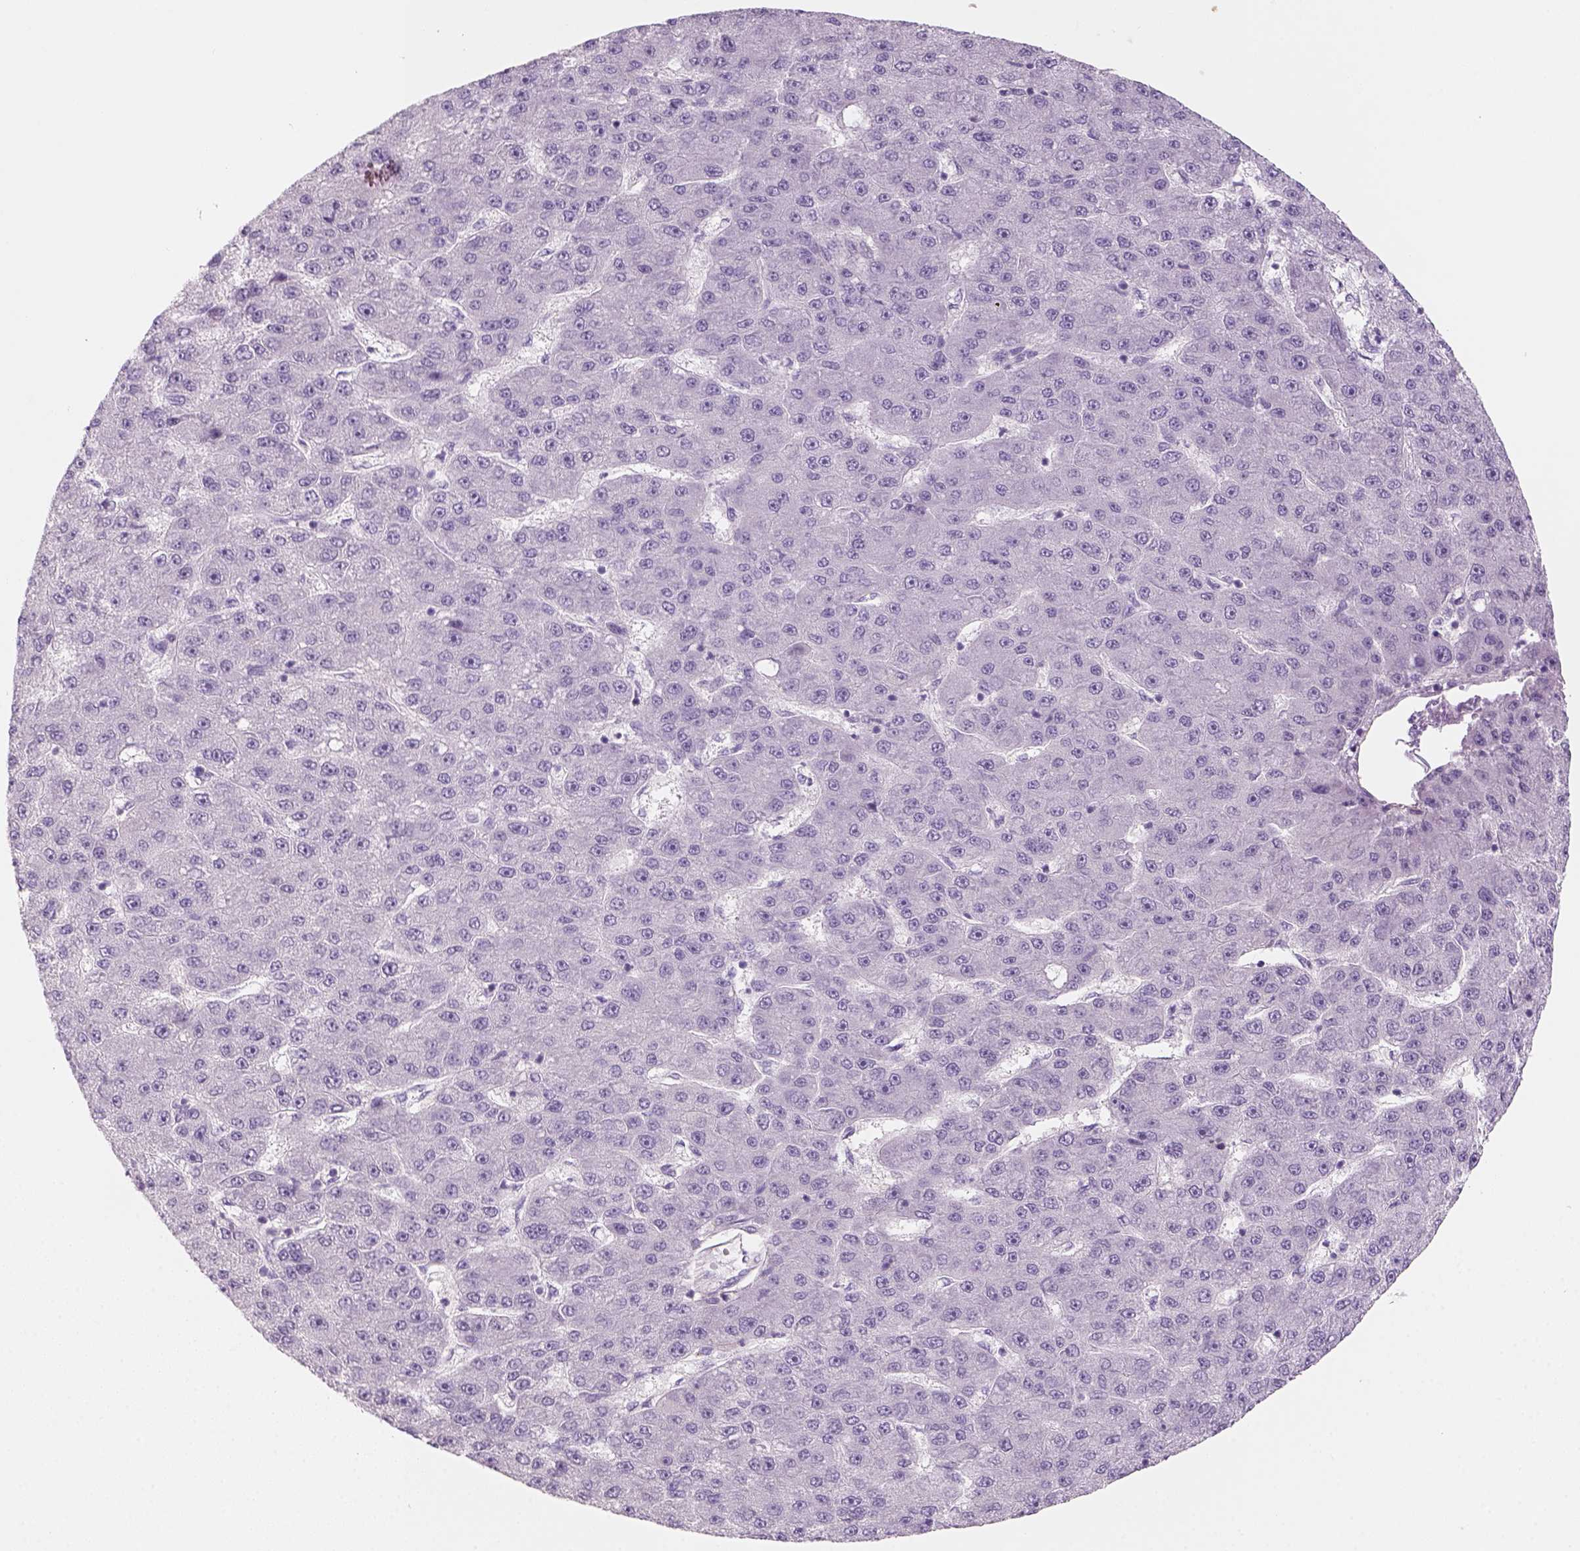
{"staining": {"intensity": "negative", "quantity": "none", "location": "none"}, "tissue": "liver cancer", "cell_type": "Tumor cells", "image_type": "cancer", "snomed": [{"axis": "morphology", "description": "Carcinoma, Hepatocellular, NOS"}, {"axis": "topography", "description": "Liver"}], "caption": "Immunohistochemical staining of liver cancer shows no significant expression in tumor cells.", "gene": "KRT25", "patient": {"sex": "male", "age": 67}}